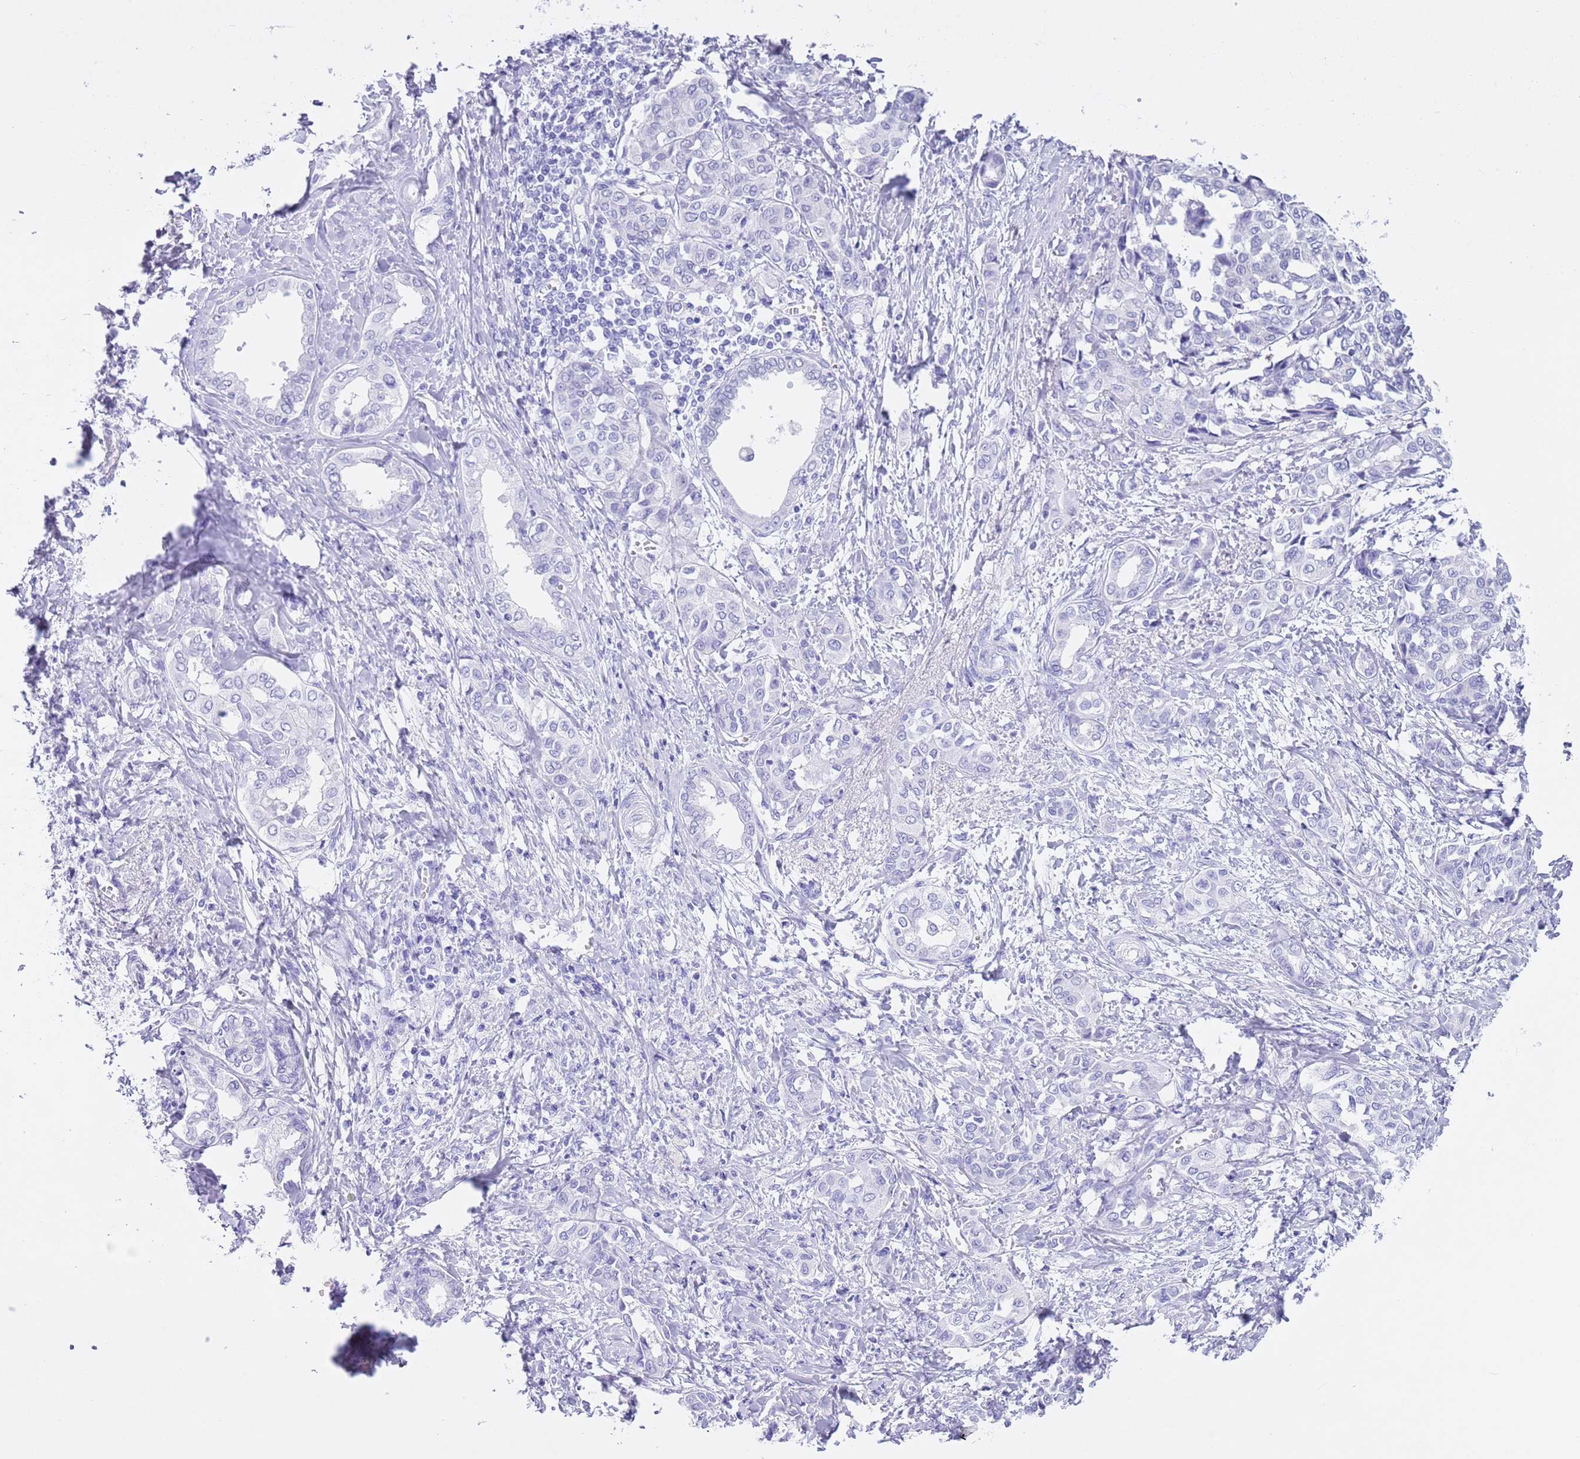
{"staining": {"intensity": "negative", "quantity": "none", "location": "none"}, "tissue": "liver cancer", "cell_type": "Tumor cells", "image_type": "cancer", "snomed": [{"axis": "morphology", "description": "Cholangiocarcinoma"}, {"axis": "topography", "description": "Liver"}], "caption": "There is no significant staining in tumor cells of liver cholangiocarcinoma.", "gene": "TMEM185B", "patient": {"sex": "female", "age": 77}}